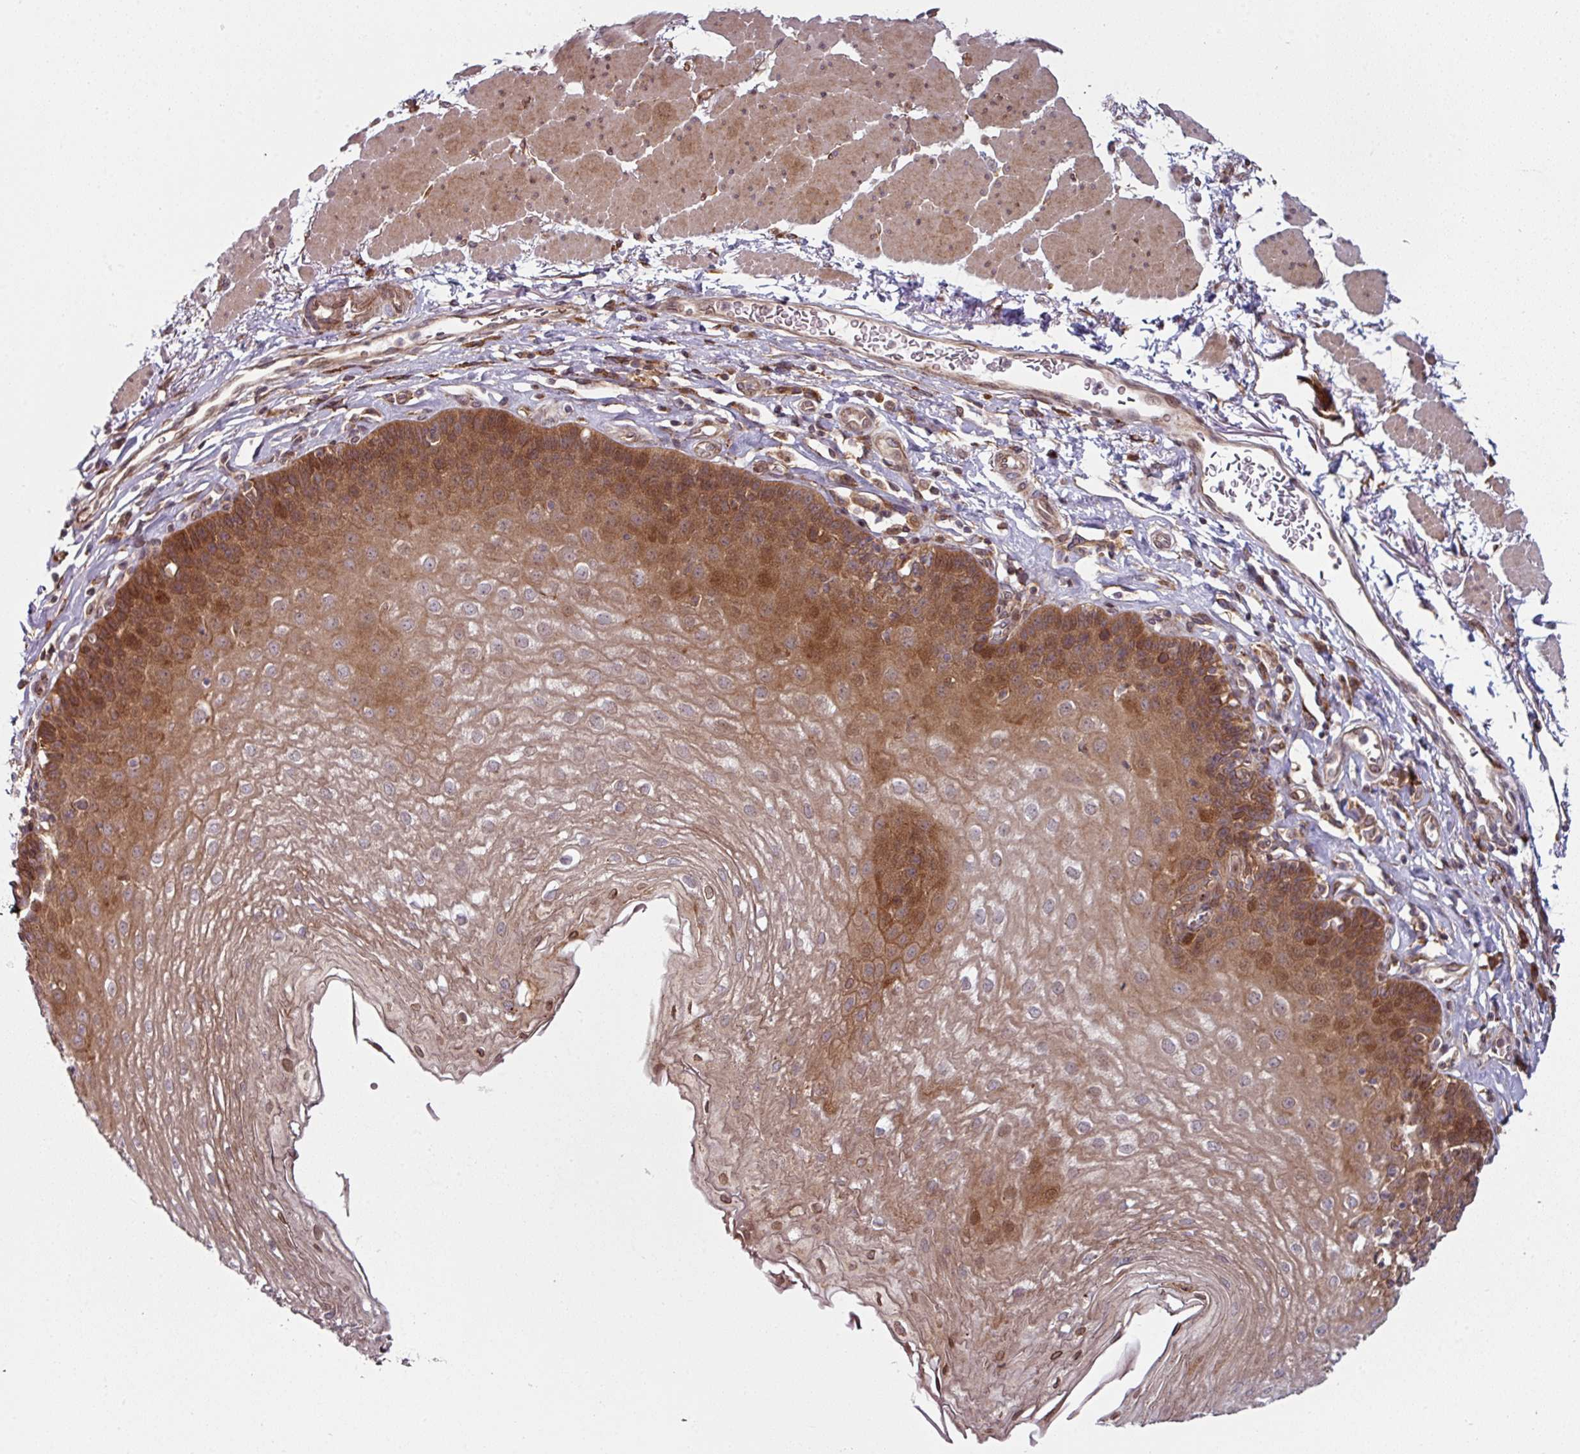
{"staining": {"intensity": "moderate", "quantity": ">75%", "location": "cytoplasmic/membranous"}, "tissue": "esophagus", "cell_type": "Squamous epithelial cells", "image_type": "normal", "snomed": [{"axis": "morphology", "description": "Normal tissue, NOS"}, {"axis": "topography", "description": "Esophagus"}], "caption": "A photomicrograph of human esophagus stained for a protein demonstrates moderate cytoplasmic/membranous brown staining in squamous epithelial cells. The staining was performed using DAB (3,3'-diaminobenzidine) to visualize the protein expression in brown, while the nuclei were stained in blue with hematoxylin (Magnification: 20x).", "gene": "RAB5A", "patient": {"sex": "female", "age": 81}}